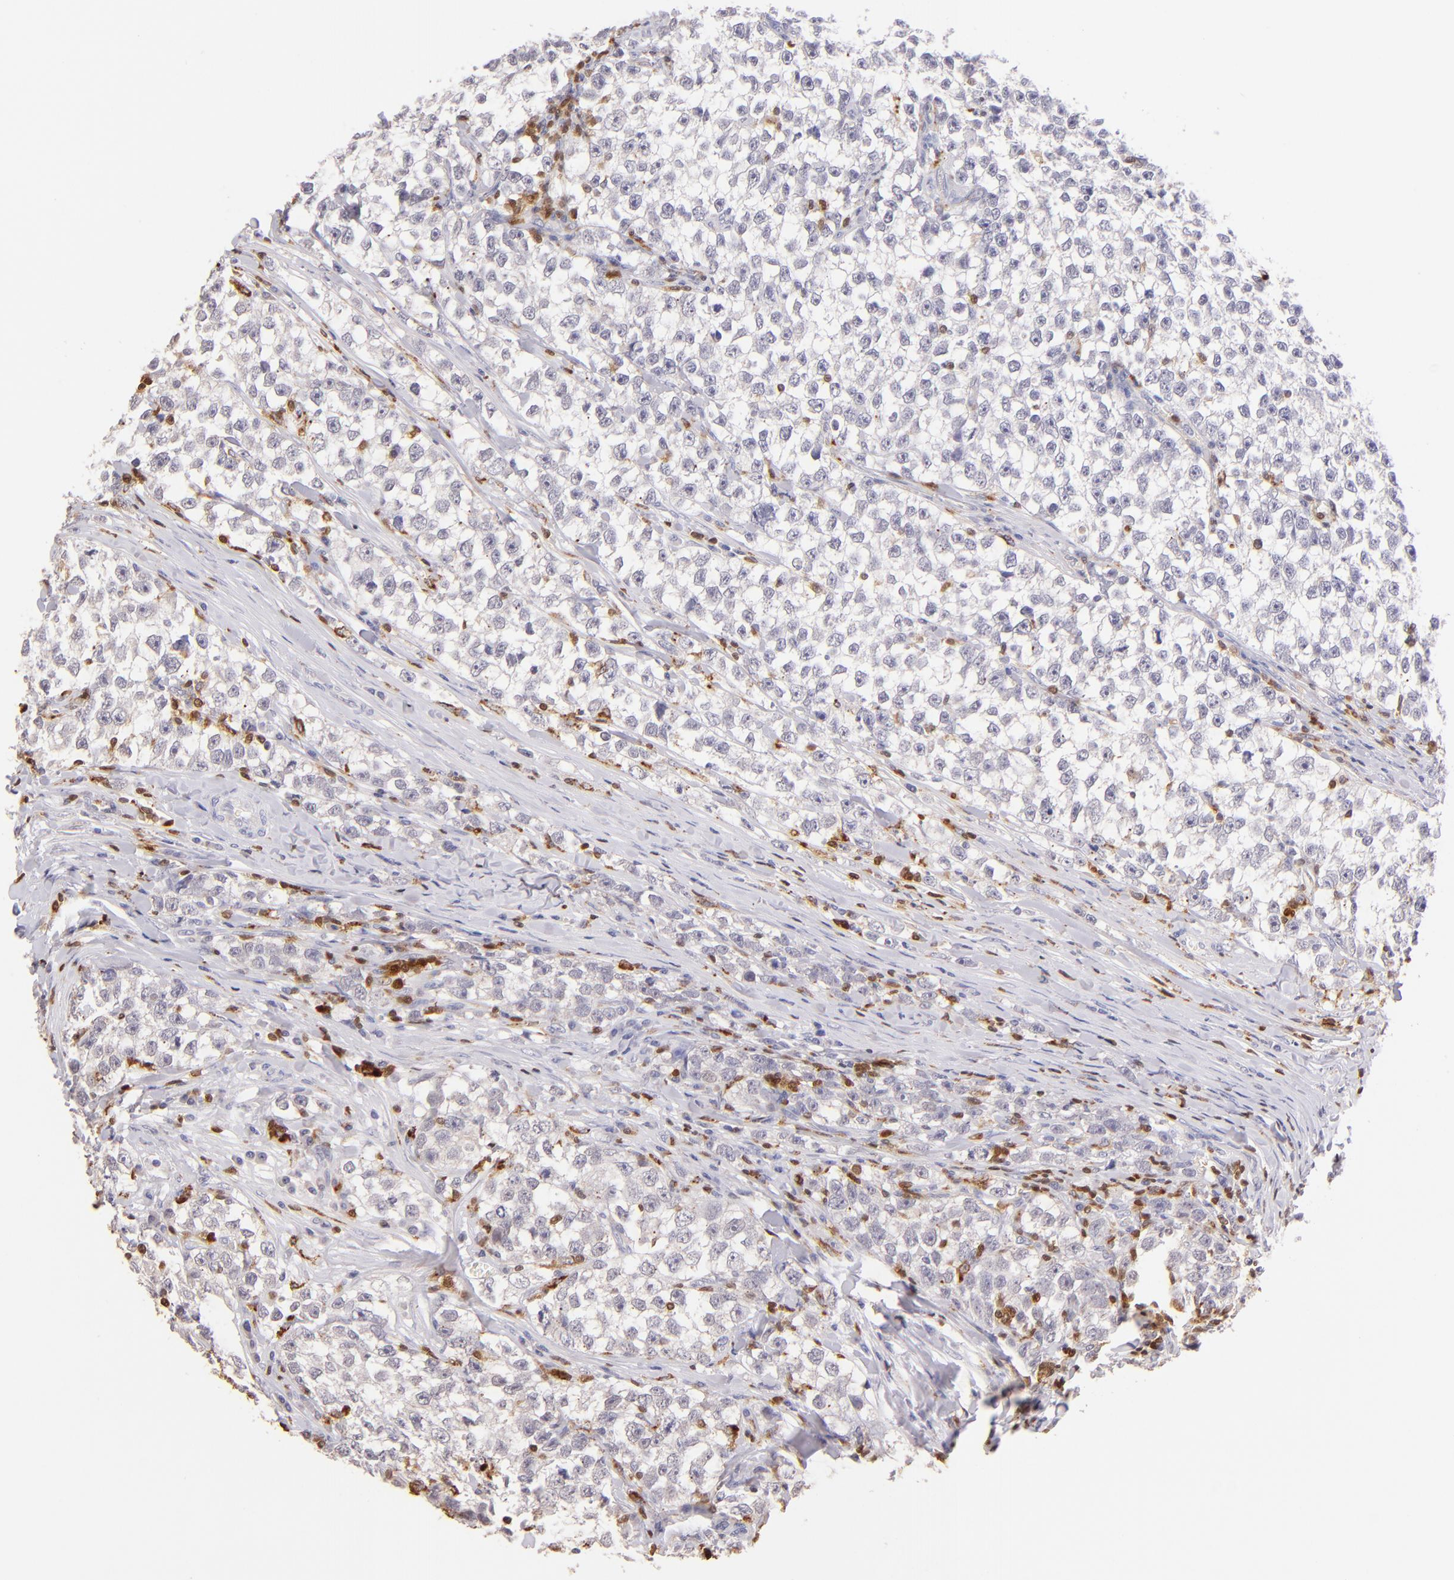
{"staining": {"intensity": "negative", "quantity": "none", "location": "none"}, "tissue": "testis cancer", "cell_type": "Tumor cells", "image_type": "cancer", "snomed": [{"axis": "morphology", "description": "Seminoma, NOS"}, {"axis": "morphology", "description": "Carcinoma, Embryonal, NOS"}, {"axis": "topography", "description": "Testis"}], "caption": "Human testis cancer stained for a protein using immunohistochemistry (IHC) exhibits no positivity in tumor cells.", "gene": "ZAP70", "patient": {"sex": "male", "age": 30}}